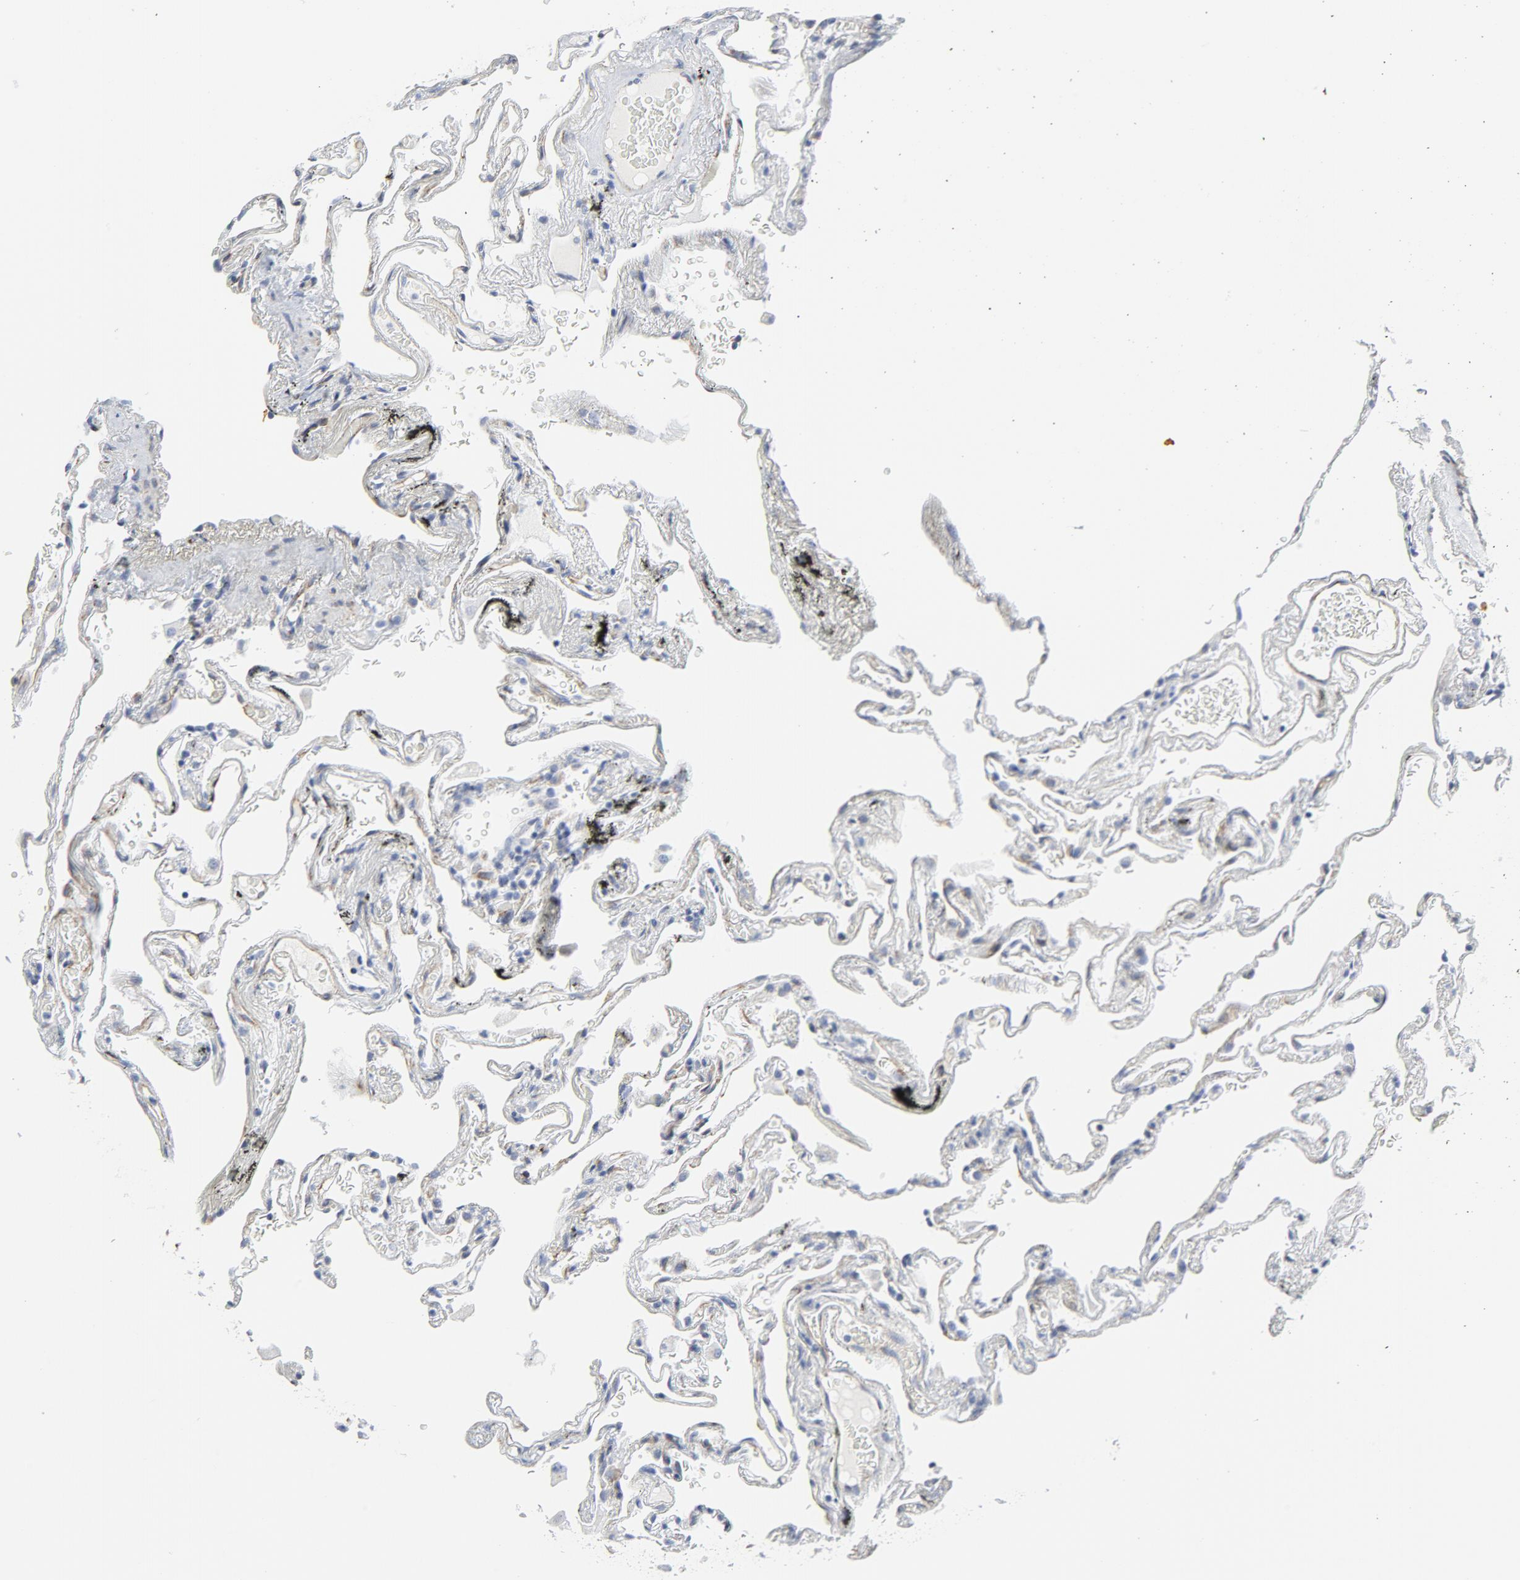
{"staining": {"intensity": "moderate", "quantity": "25%-75%", "location": "cytoplasmic/membranous"}, "tissue": "lung", "cell_type": "Alveolar cells", "image_type": "normal", "snomed": [{"axis": "morphology", "description": "Normal tissue, NOS"}, {"axis": "morphology", "description": "Inflammation, NOS"}, {"axis": "topography", "description": "Lung"}], "caption": "A photomicrograph of human lung stained for a protein displays moderate cytoplasmic/membranous brown staining in alveolar cells. The staining was performed using DAB (3,3'-diaminobenzidine) to visualize the protein expression in brown, while the nuclei were stained in blue with hematoxylin (Magnification: 20x).", "gene": "TUBB1", "patient": {"sex": "male", "age": 69}}